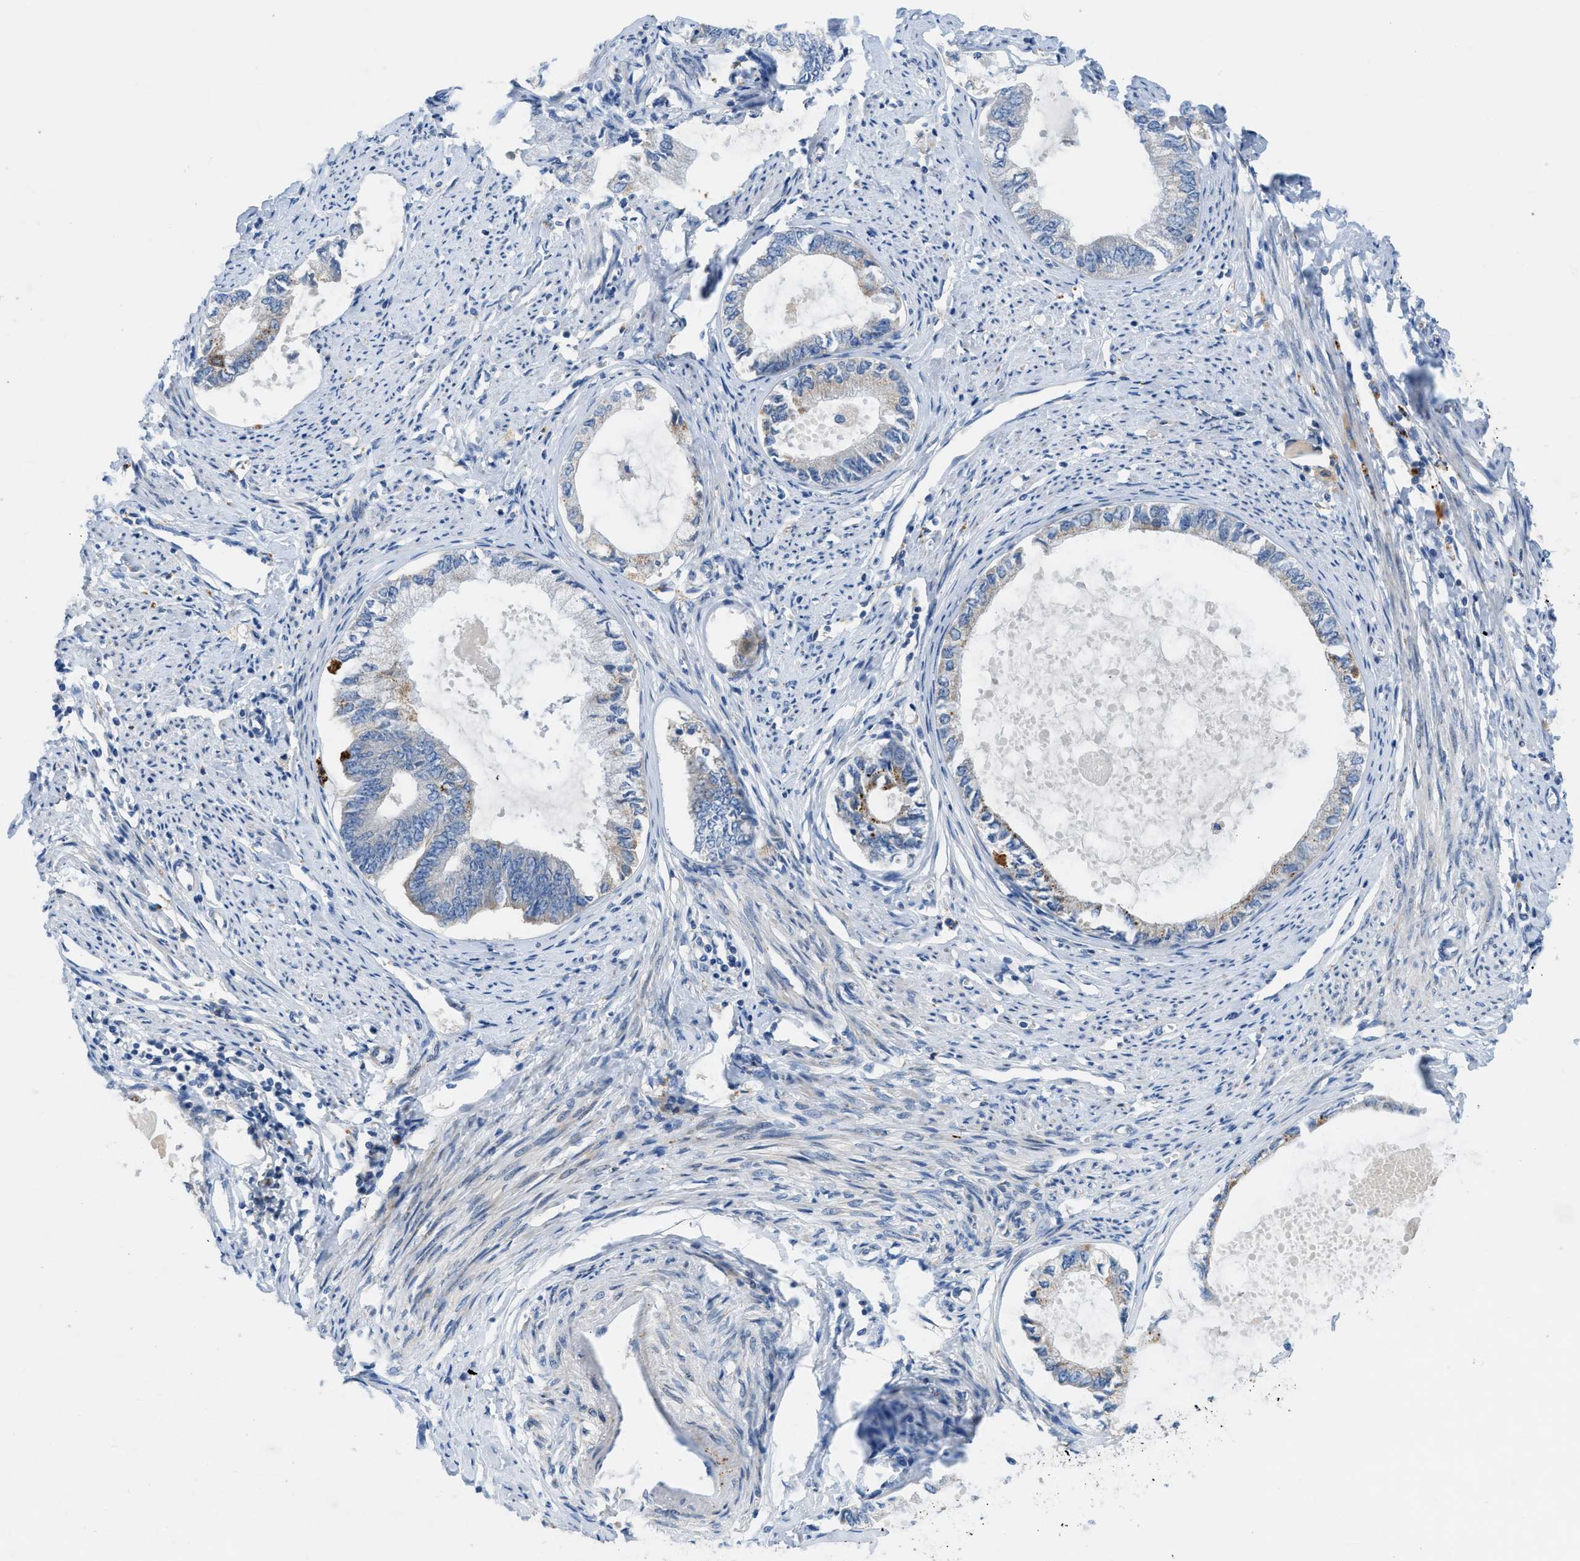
{"staining": {"intensity": "negative", "quantity": "none", "location": "none"}, "tissue": "endometrial cancer", "cell_type": "Tumor cells", "image_type": "cancer", "snomed": [{"axis": "morphology", "description": "Adenocarcinoma, NOS"}, {"axis": "topography", "description": "Endometrium"}], "caption": "IHC of human endometrial adenocarcinoma reveals no positivity in tumor cells.", "gene": "TMEM248", "patient": {"sex": "female", "age": 86}}